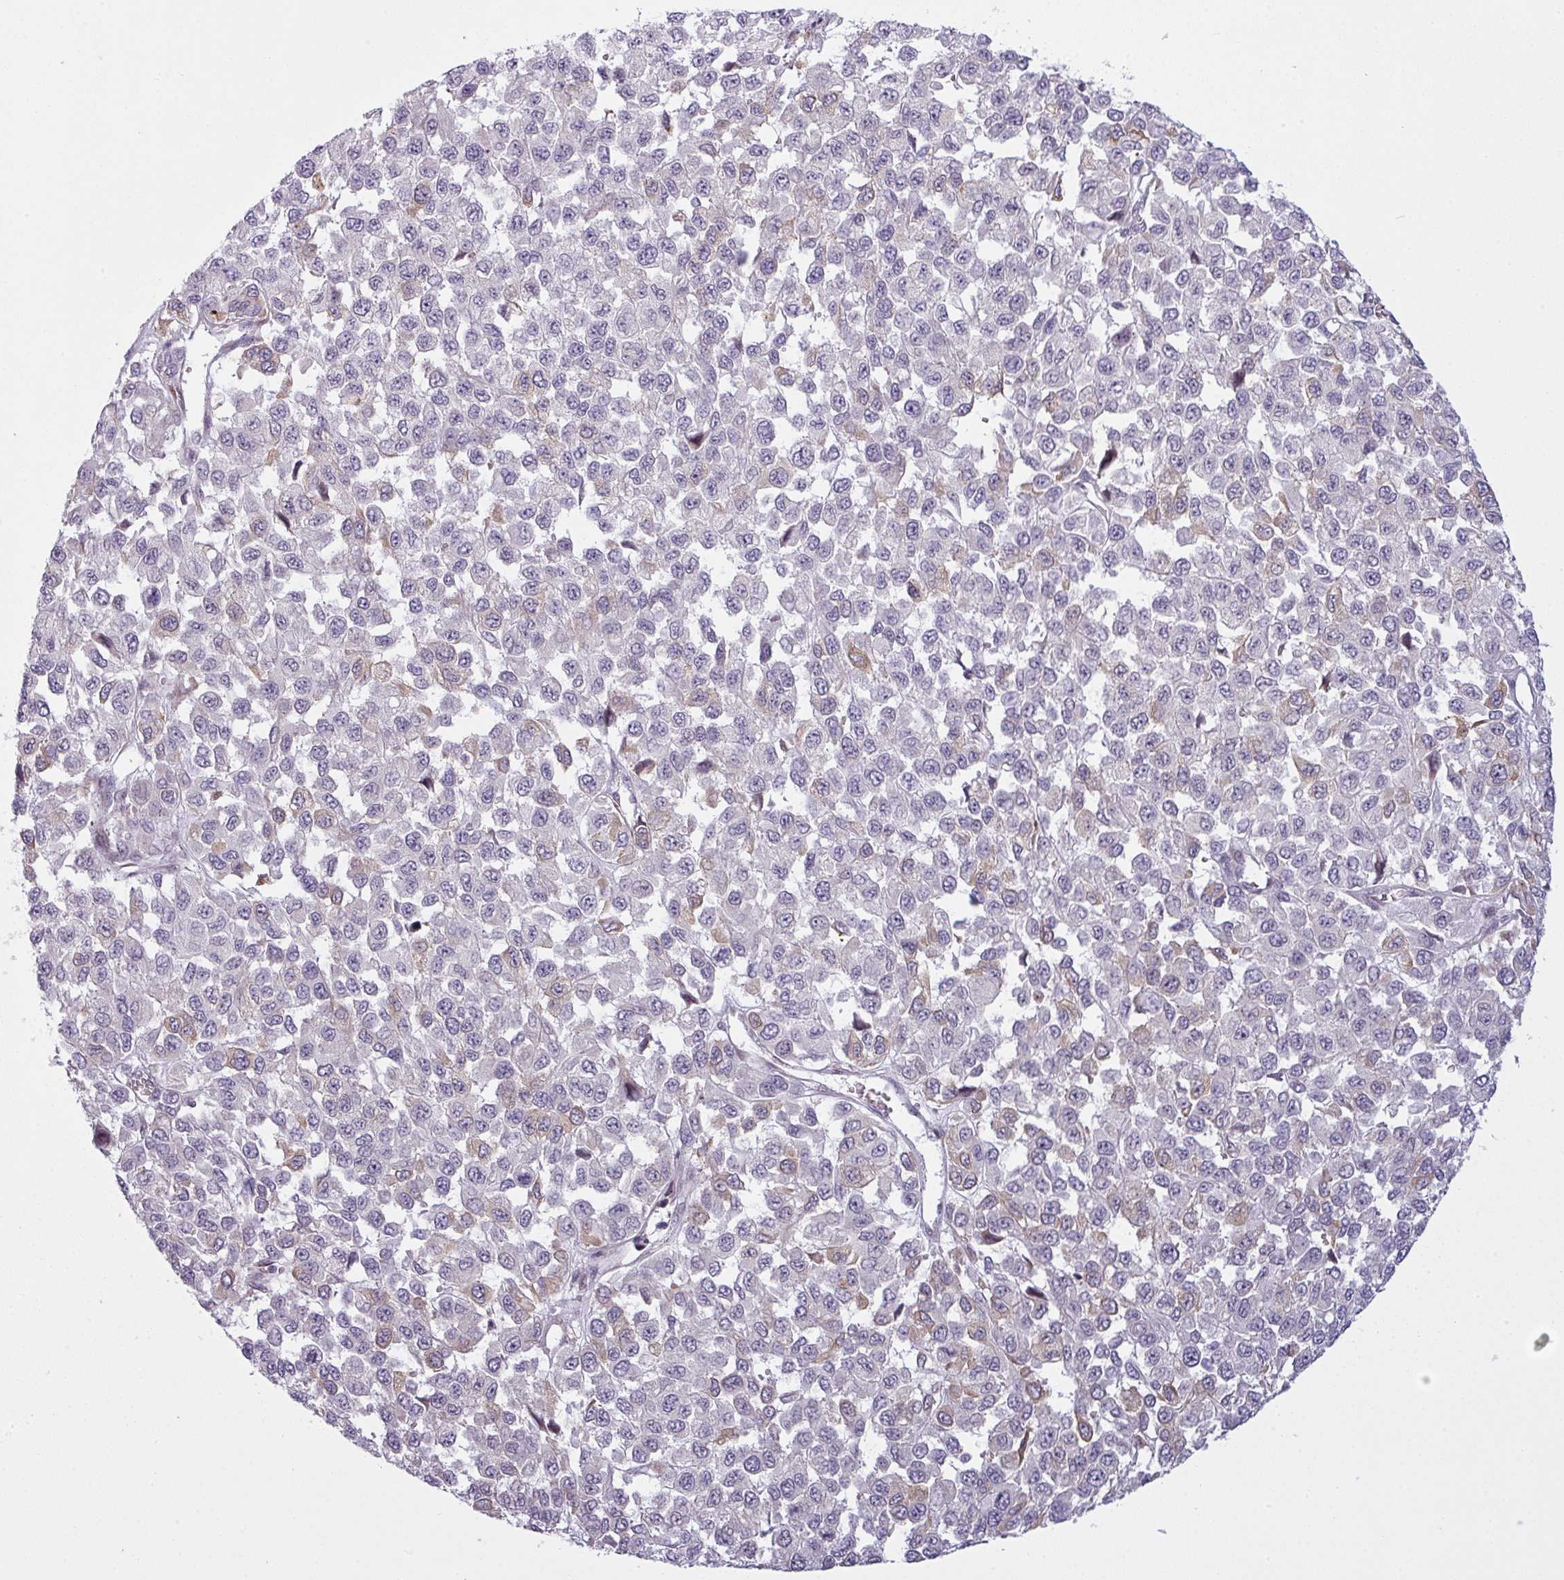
{"staining": {"intensity": "weak", "quantity": "<25%", "location": "cytoplasmic/membranous"}, "tissue": "melanoma", "cell_type": "Tumor cells", "image_type": "cancer", "snomed": [{"axis": "morphology", "description": "Malignant melanoma, NOS"}, {"axis": "topography", "description": "Skin"}], "caption": "This is an immunohistochemistry histopathology image of melanoma. There is no staining in tumor cells.", "gene": "MAP7D2", "patient": {"sex": "male", "age": 62}}